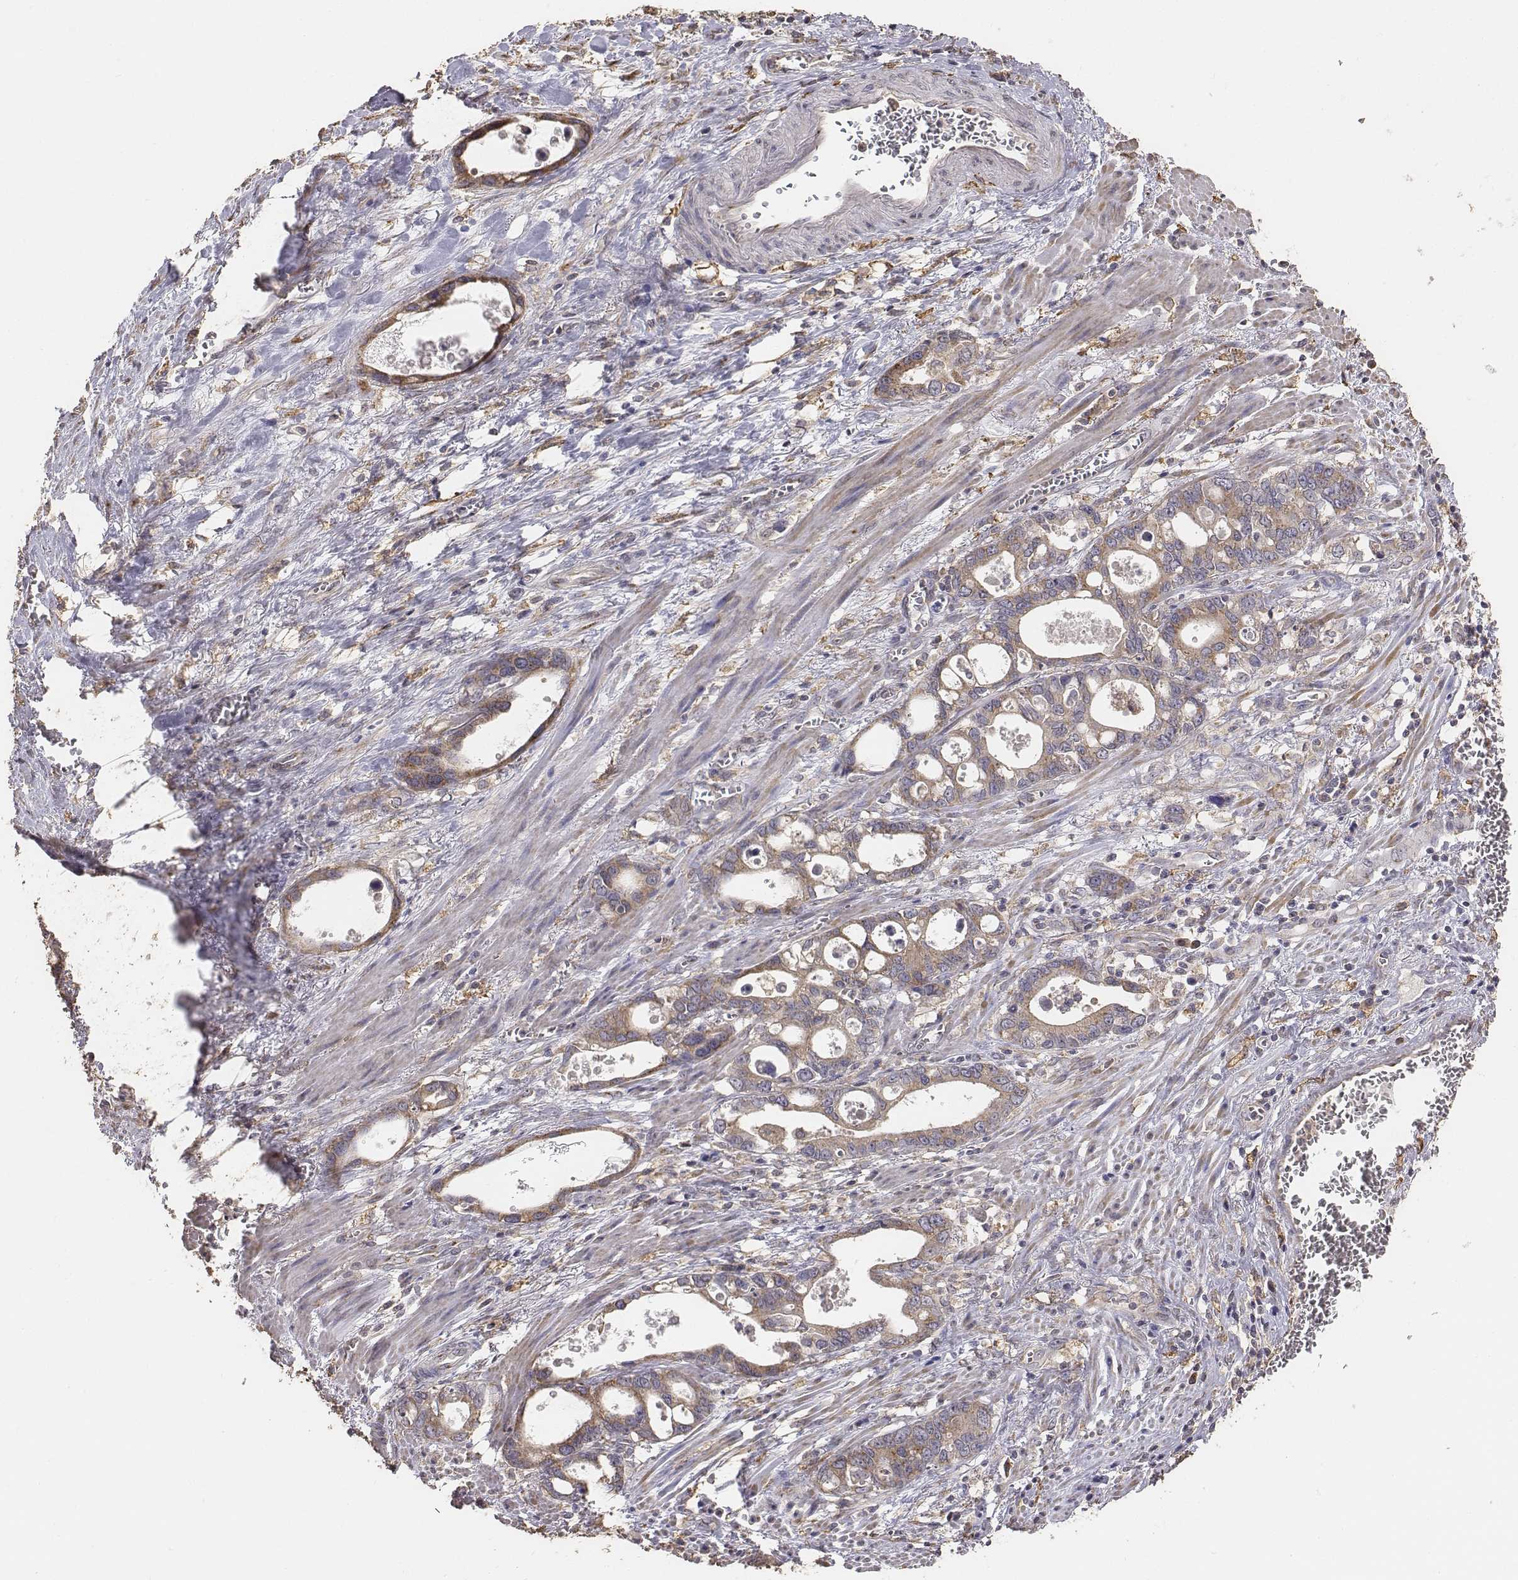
{"staining": {"intensity": "moderate", "quantity": ">75%", "location": "cytoplasmic/membranous"}, "tissue": "stomach cancer", "cell_type": "Tumor cells", "image_type": "cancer", "snomed": [{"axis": "morphology", "description": "Normal tissue, NOS"}, {"axis": "morphology", "description": "Adenocarcinoma, NOS"}, {"axis": "topography", "description": "Esophagus"}, {"axis": "topography", "description": "Stomach, upper"}], "caption": "Protein expression analysis of human stomach cancer (adenocarcinoma) reveals moderate cytoplasmic/membranous expression in approximately >75% of tumor cells.", "gene": "AP1B1", "patient": {"sex": "male", "age": 74}}